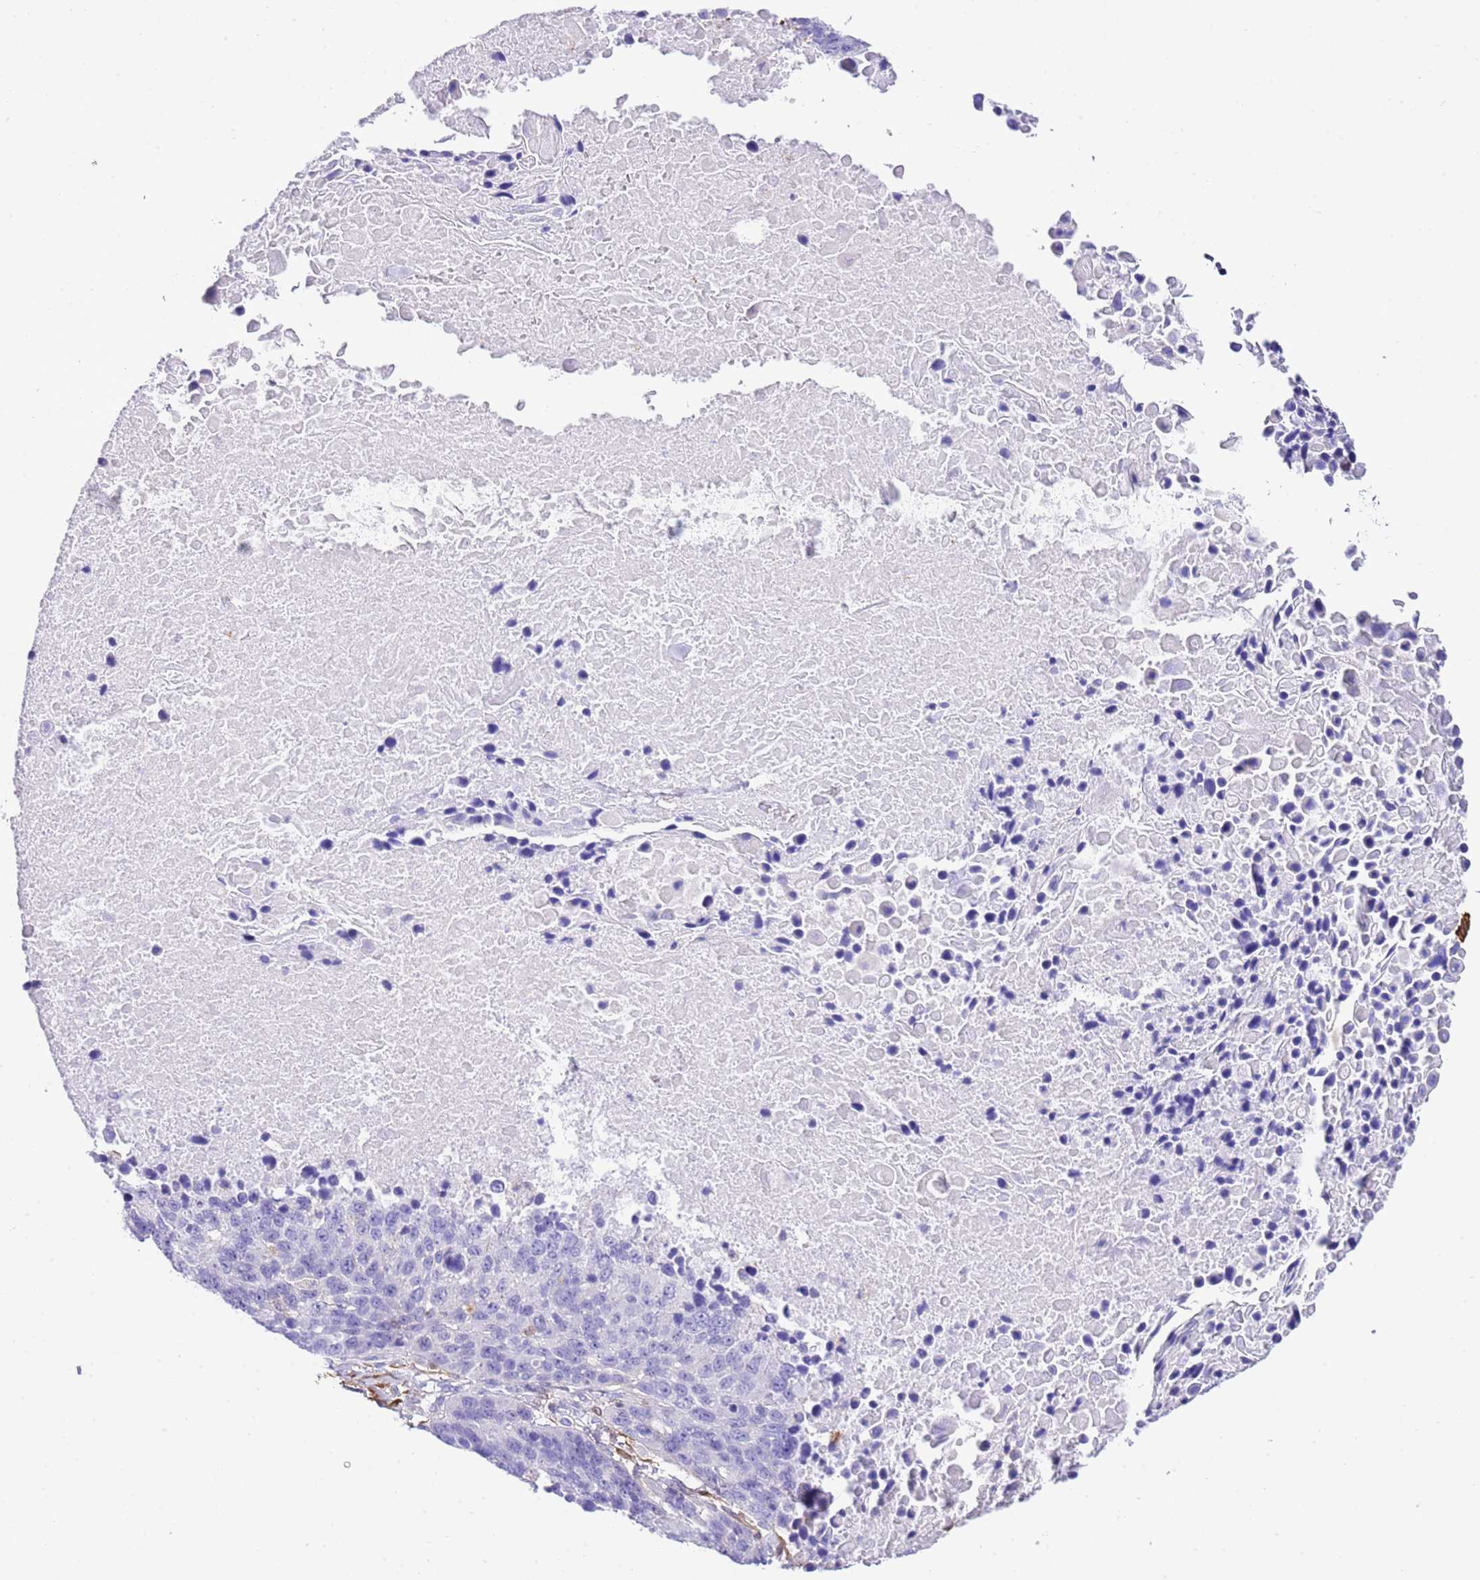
{"staining": {"intensity": "negative", "quantity": "none", "location": "none"}, "tissue": "lung cancer", "cell_type": "Tumor cells", "image_type": "cancer", "snomed": [{"axis": "morphology", "description": "Normal tissue, NOS"}, {"axis": "morphology", "description": "Squamous cell carcinoma, NOS"}, {"axis": "topography", "description": "Lymph node"}, {"axis": "topography", "description": "Lung"}], "caption": "Tumor cells show no significant expression in lung cancer (squamous cell carcinoma).", "gene": "CNN2", "patient": {"sex": "male", "age": 66}}